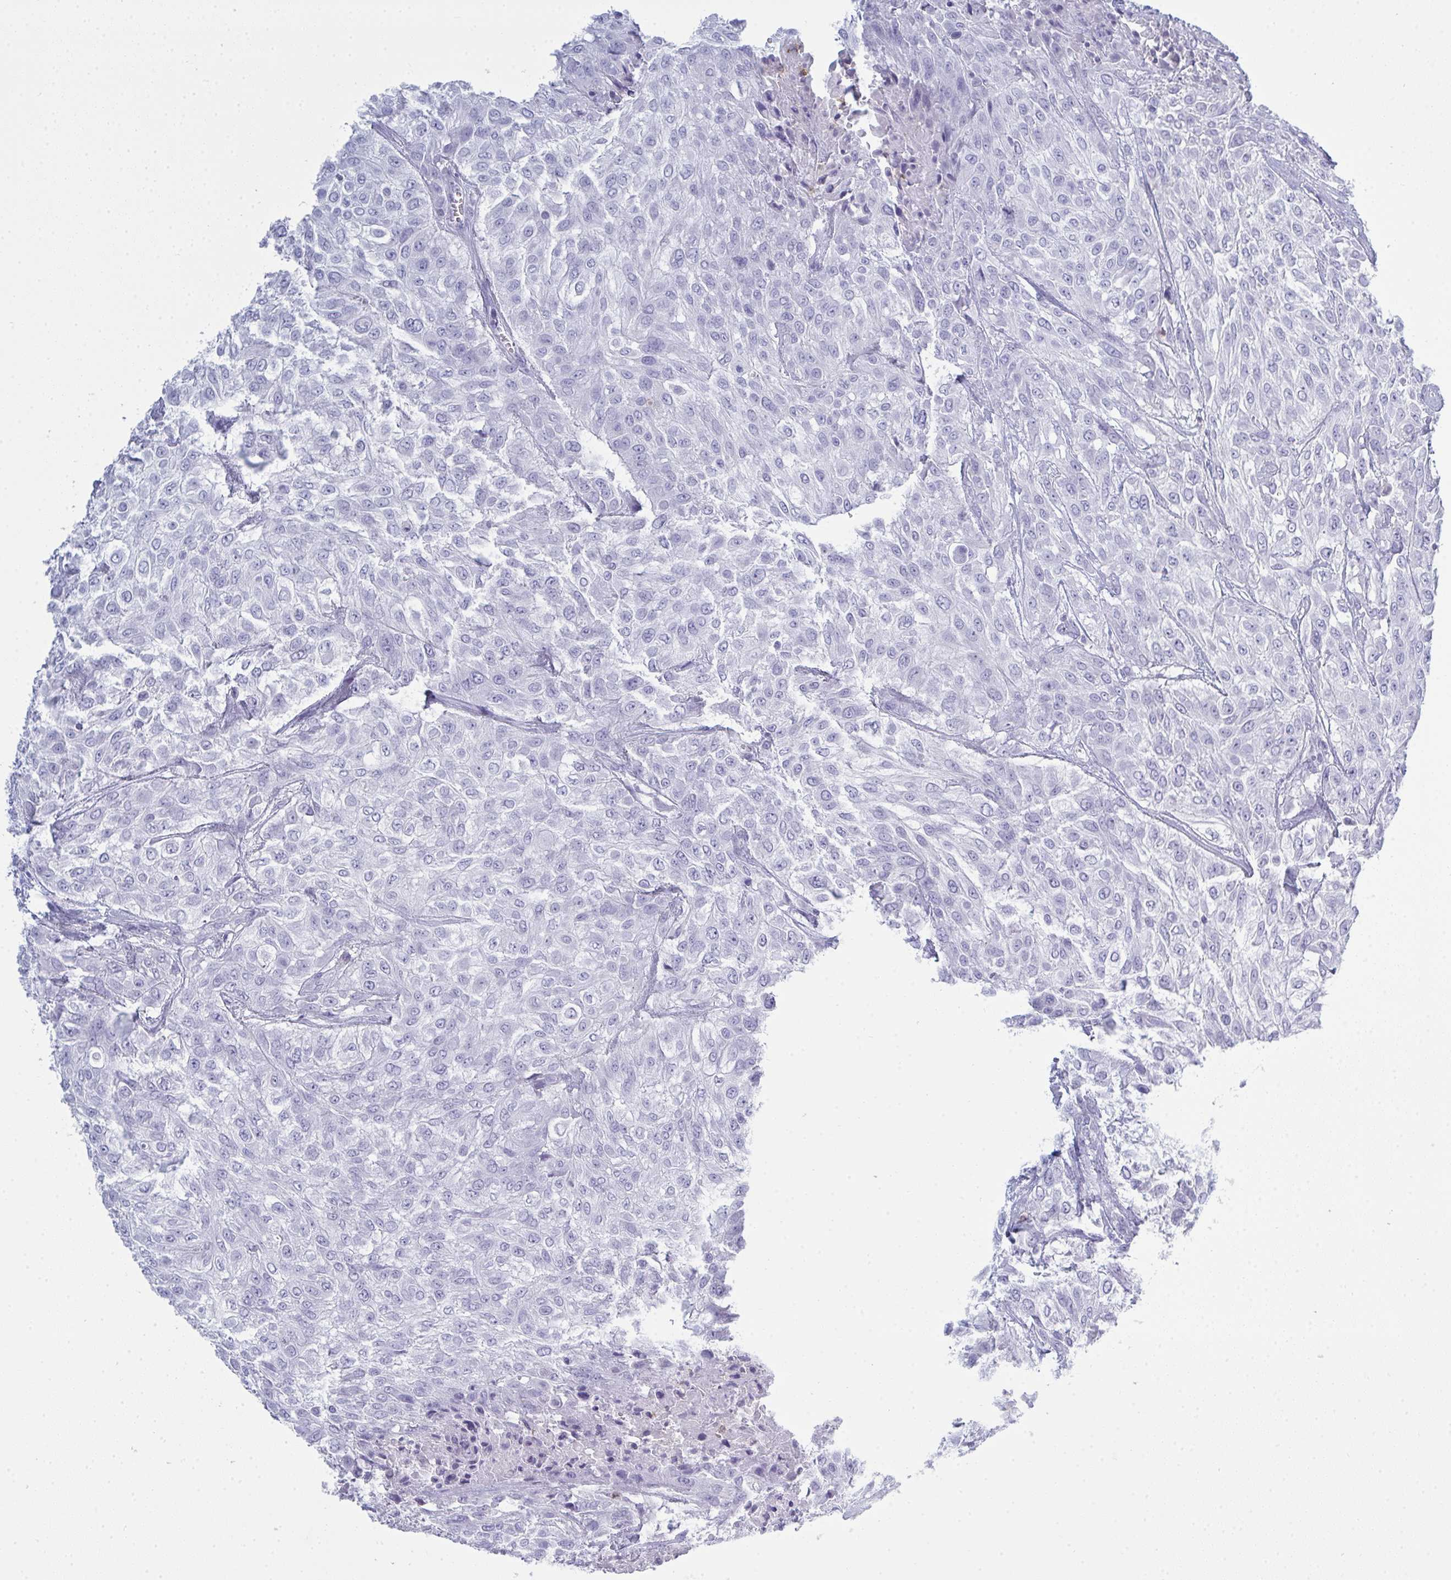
{"staining": {"intensity": "negative", "quantity": "none", "location": "none"}, "tissue": "urothelial cancer", "cell_type": "Tumor cells", "image_type": "cancer", "snomed": [{"axis": "morphology", "description": "Urothelial carcinoma, High grade"}, {"axis": "topography", "description": "Urinary bladder"}], "caption": "IHC histopathology image of neoplastic tissue: urothelial cancer stained with DAB (3,3'-diaminobenzidine) reveals no significant protein staining in tumor cells.", "gene": "SERPINB10", "patient": {"sex": "male", "age": 57}}